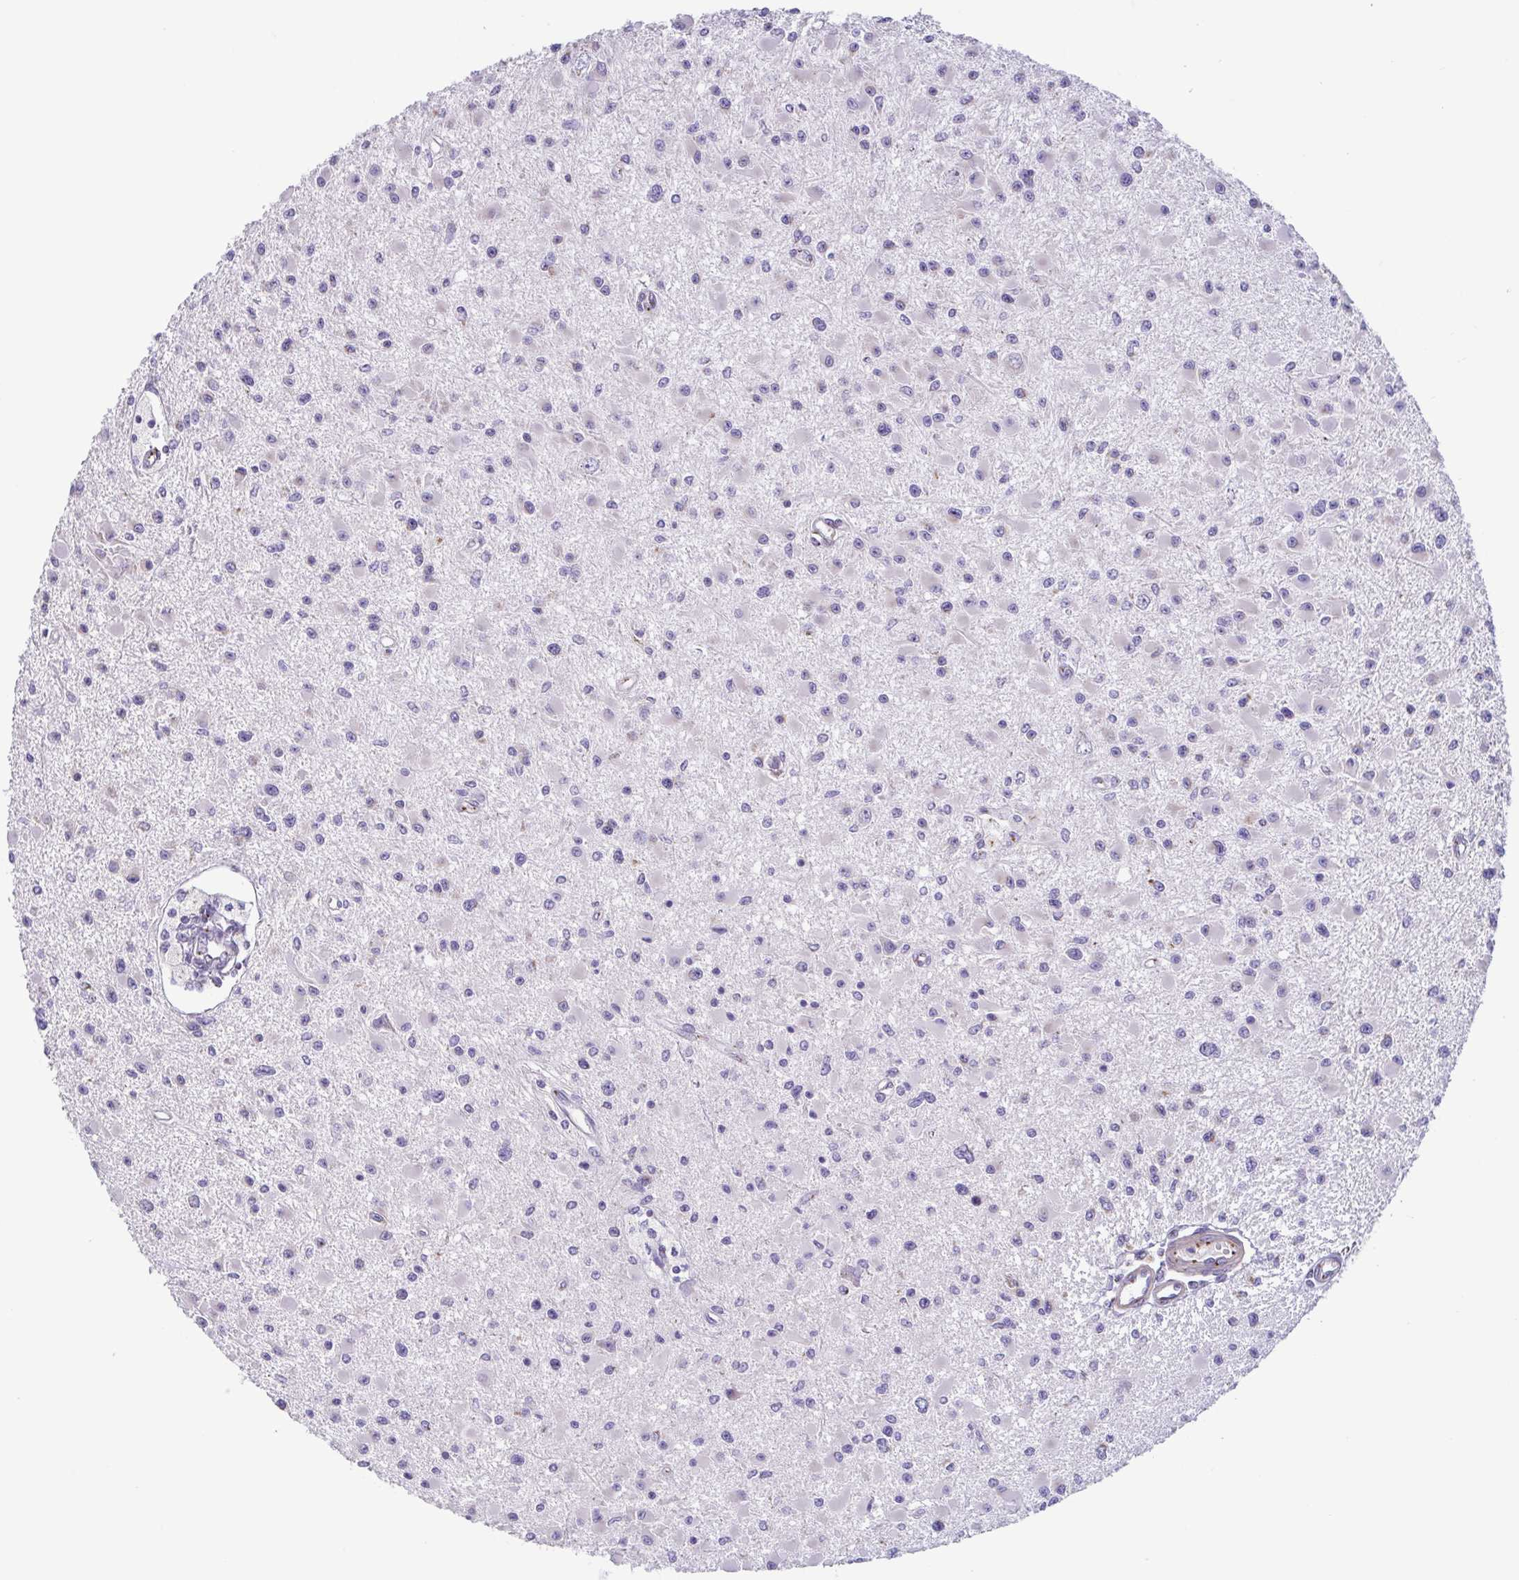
{"staining": {"intensity": "negative", "quantity": "none", "location": "none"}, "tissue": "glioma", "cell_type": "Tumor cells", "image_type": "cancer", "snomed": [{"axis": "morphology", "description": "Glioma, malignant, High grade"}, {"axis": "topography", "description": "Brain"}], "caption": "Tumor cells are negative for protein expression in human glioma.", "gene": "COL17A1", "patient": {"sex": "male", "age": 54}}